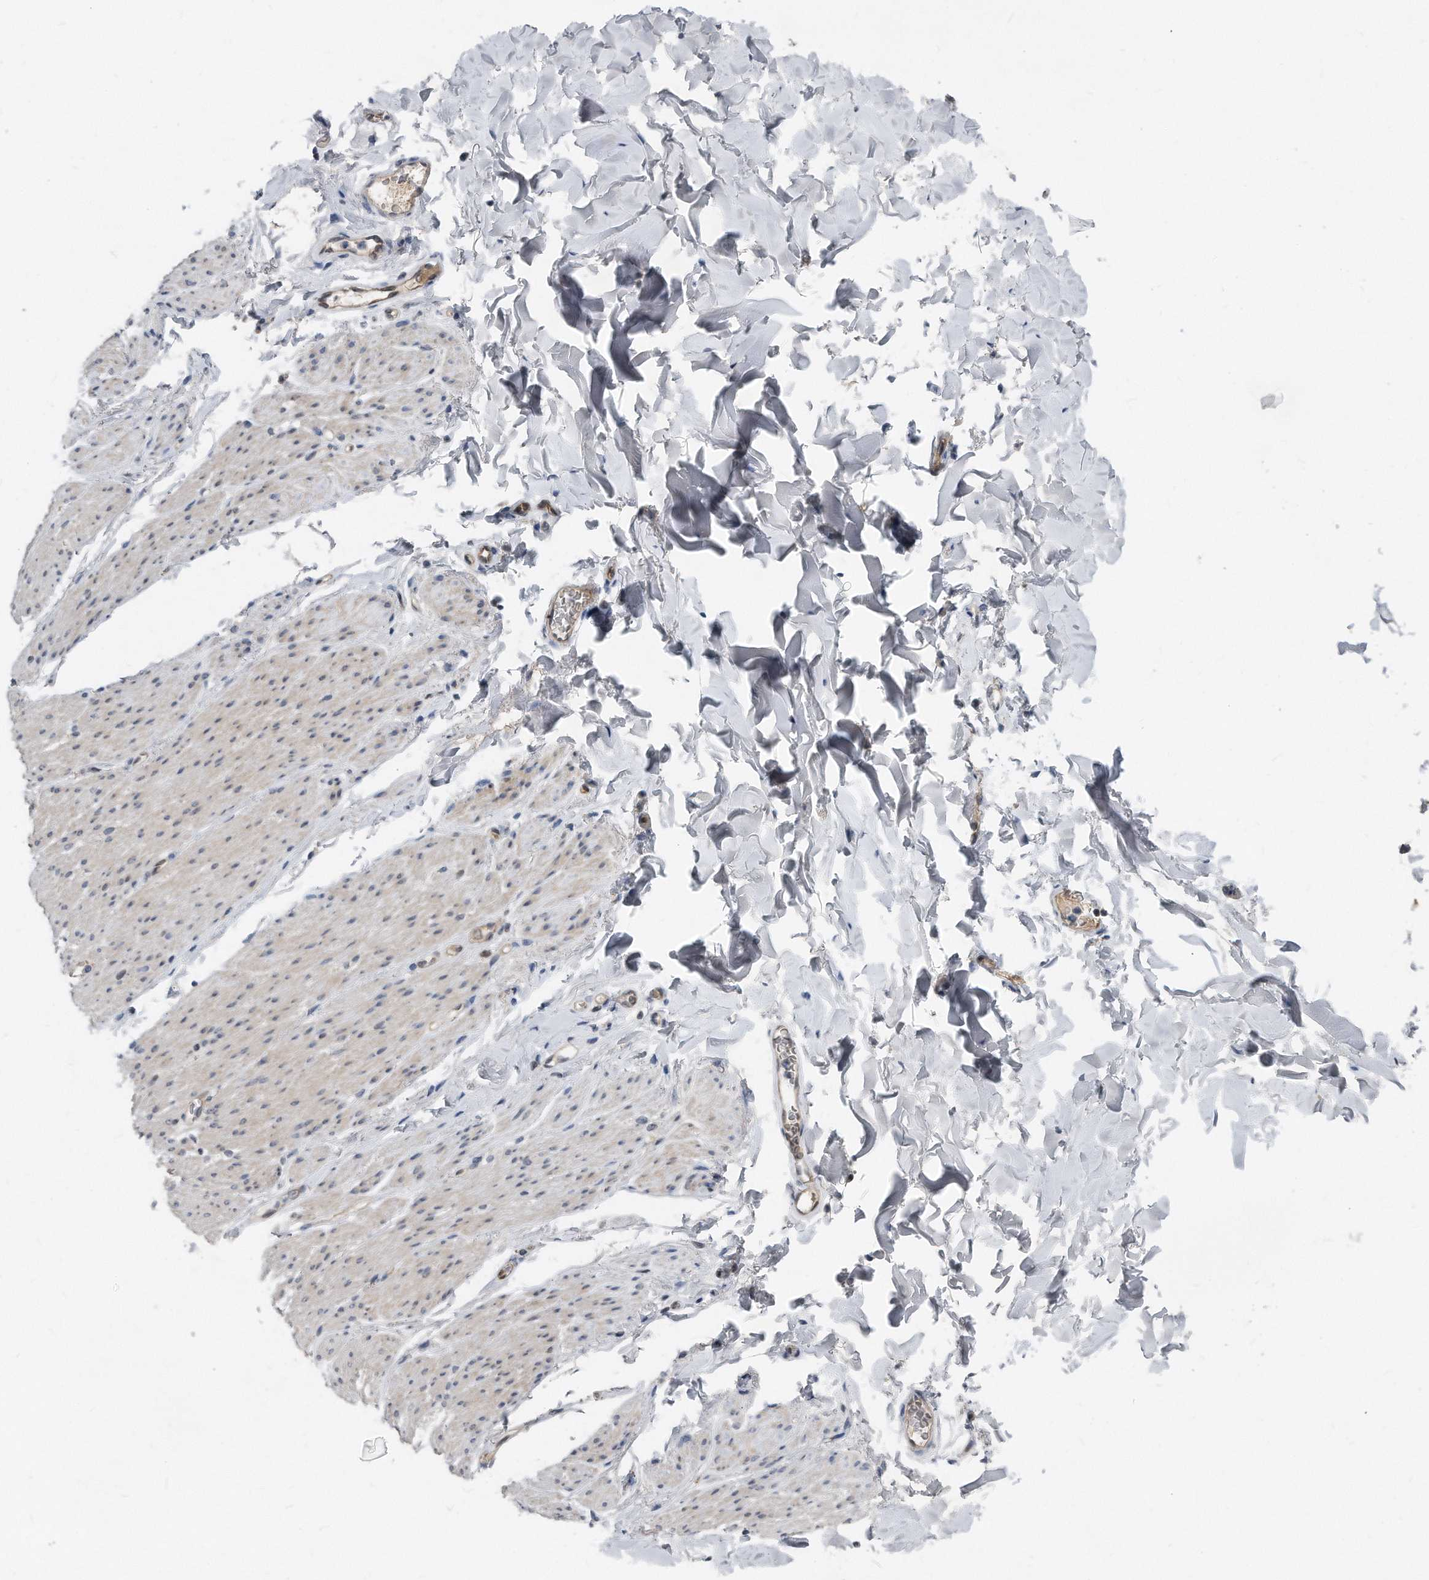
{"staining": {"intensity": "negative", "quantity": "none", "location": "none"}, "tissue": "smooth muscle", "cell_type": "Smooth muscle cells", "image_type": "normal", "snomed": [{"axis": "morphology", "description": "Normal tissue, NOS"}, {"axis": "topography", "description": "Colon"}, {"axis": "topography", "description": "Peripheral nerve tissue"}], "caption": "IHC image of normal smooth muscle: smooth muscle stained with DAB (3,3'-diaminobenzidine) exhibits no significant protein expression in smooth muscle cells.", "gene": "MAP2K6", "patient": {"sex": "female", "age": 61}}